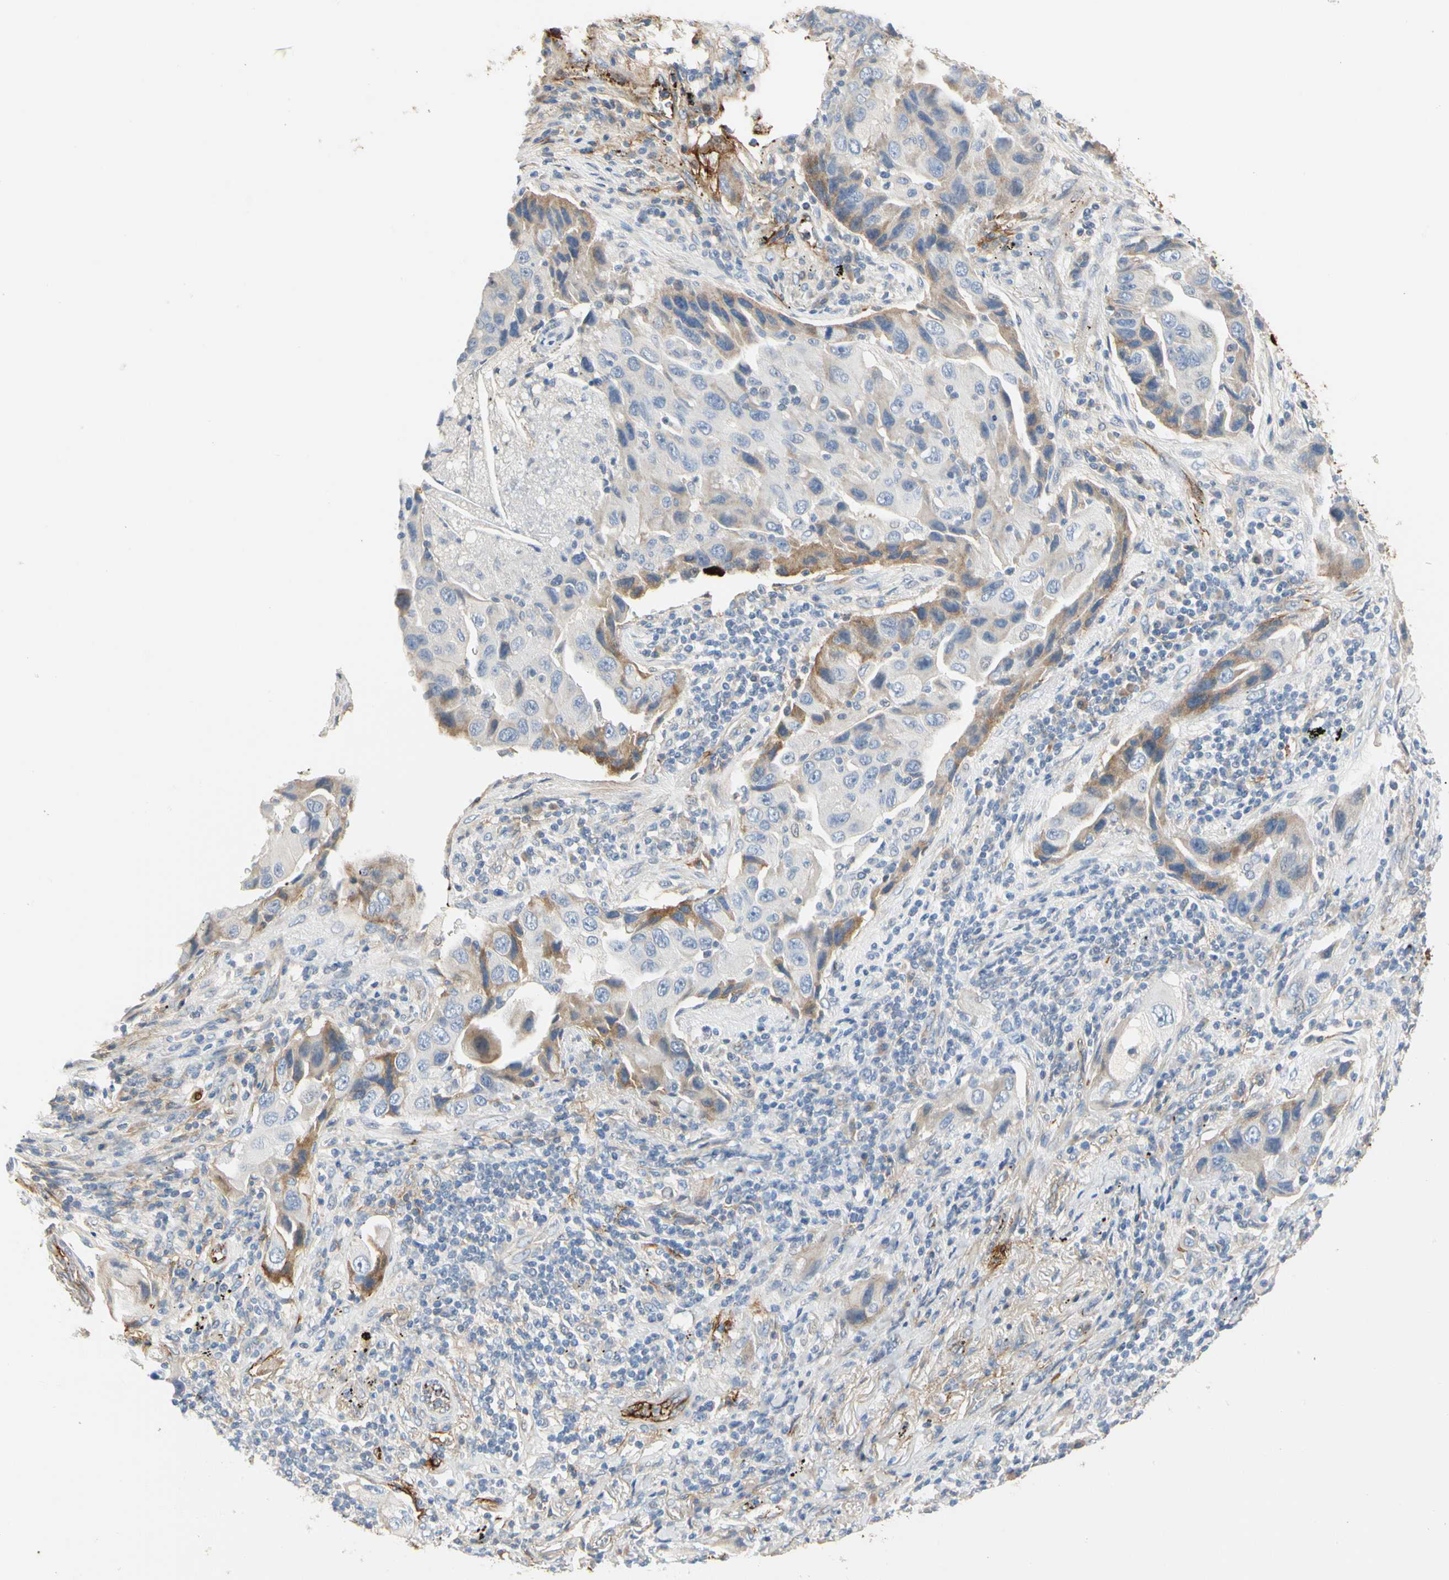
{"staining": {"intensity": "weak", "quantity": "25%-75%", "location": "cytoplasmic/membranous"}, "tissue": "lung cancer", "cell_type": "Tumor cells", "image_type": "cancer", "snomed": [{"axis": "morphology", "description": "Adenocarcinoma, NOS"}, {"axis": "topography", "description": "Lung"}], "caption": "A micrograph of human adenocarcinoma (lung) stained for a protein demonstrates weak cytoplasmic/membranous brown staining in tumor cells. (IHC, brightfield microscopy, high magnification).", "gene": "FGB", "patient": {"sex": "female", "age": 65}}